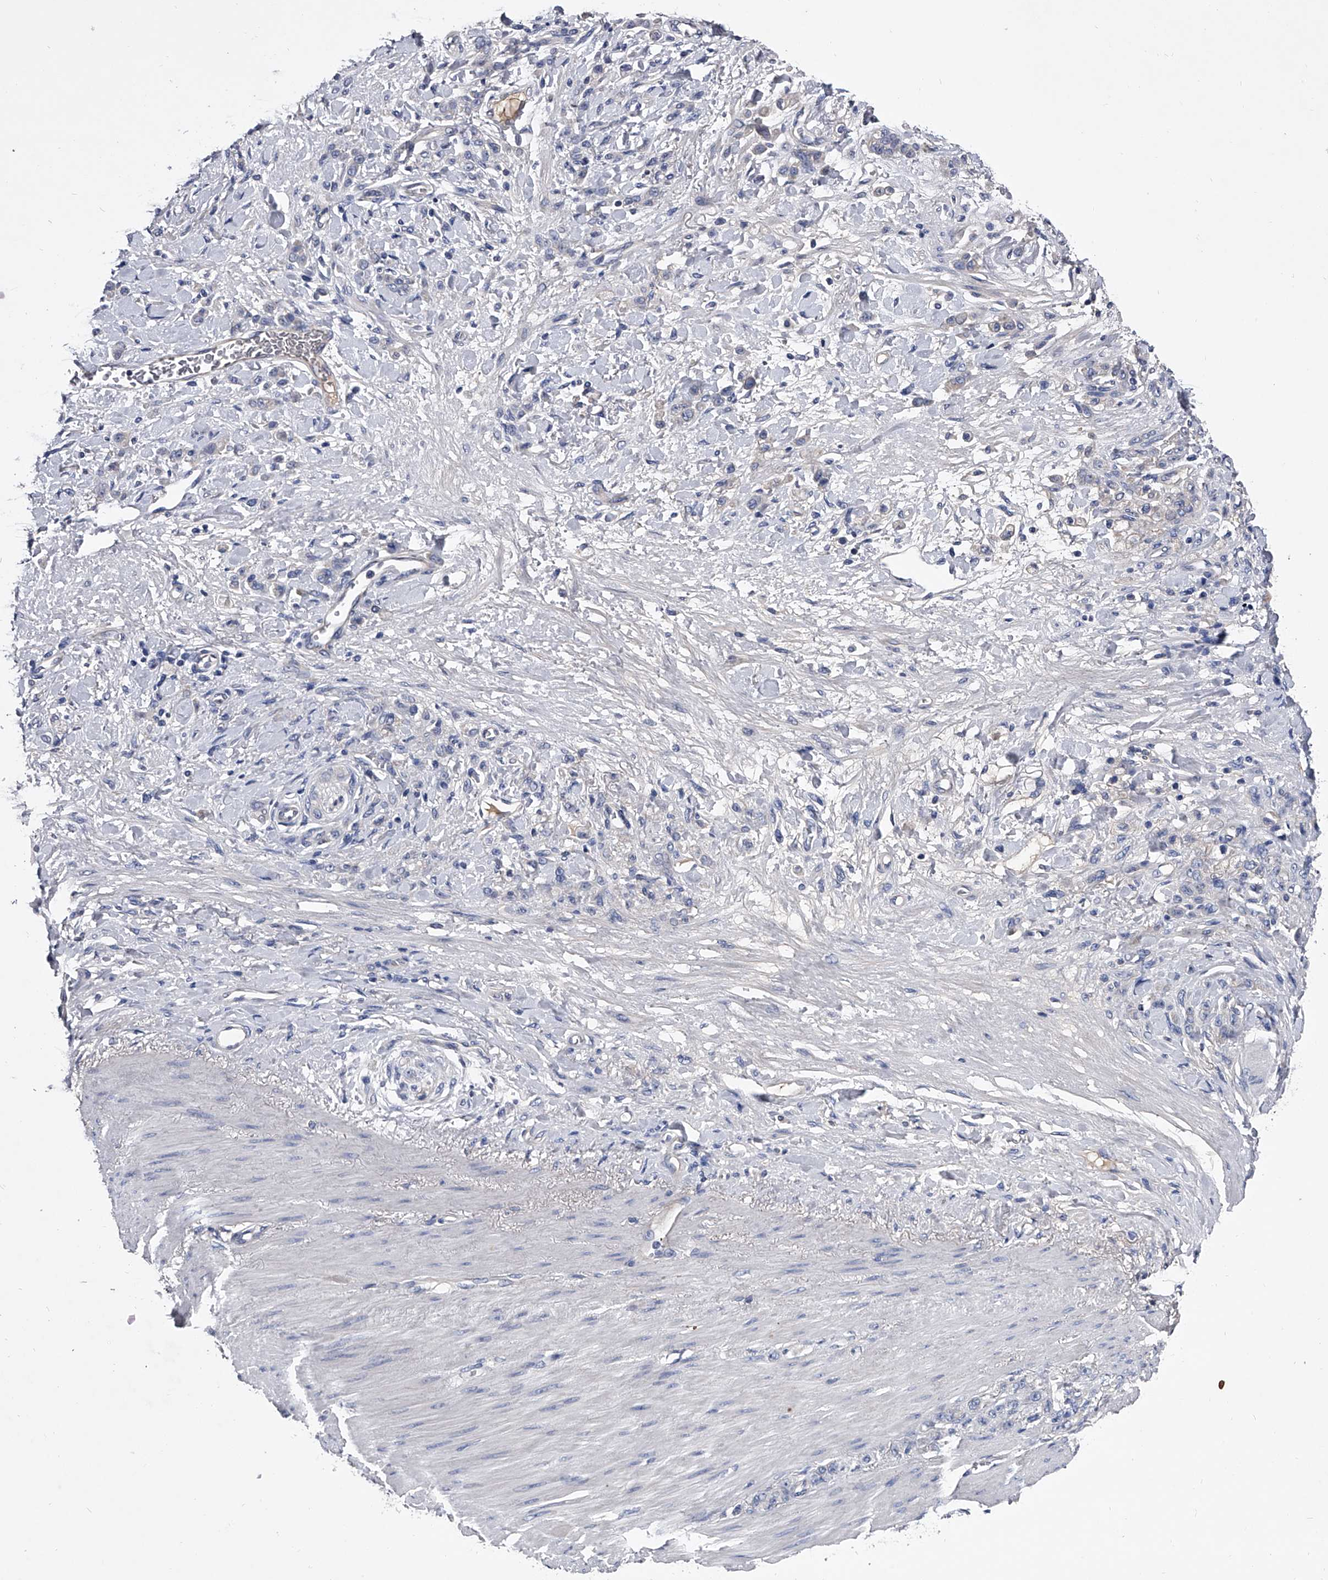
{"staining": {"intensity": "negative", "quantity": "none", "location": "none"}, "tissue": "stomach cancer", "cell_type": "Tumor cells", "image_type": "cancer", "snomed": [{"axis": "morphology", "description": "Normal tissue, NOS"}, {"axis": "morphology", "description": "Adenocarcinoma, NOS"}, {"axis": "topography", "description": "Stomach"}], "caption": "Immunohistochemical staining of stomach adenocarcinoma reveals no significant staining in tumor cells. (Brightfield microscopy of DAB immunohistochemistry at high magnification).", "gene": "EFCAB7", "patient": {"sex": "male", "age": 82}}